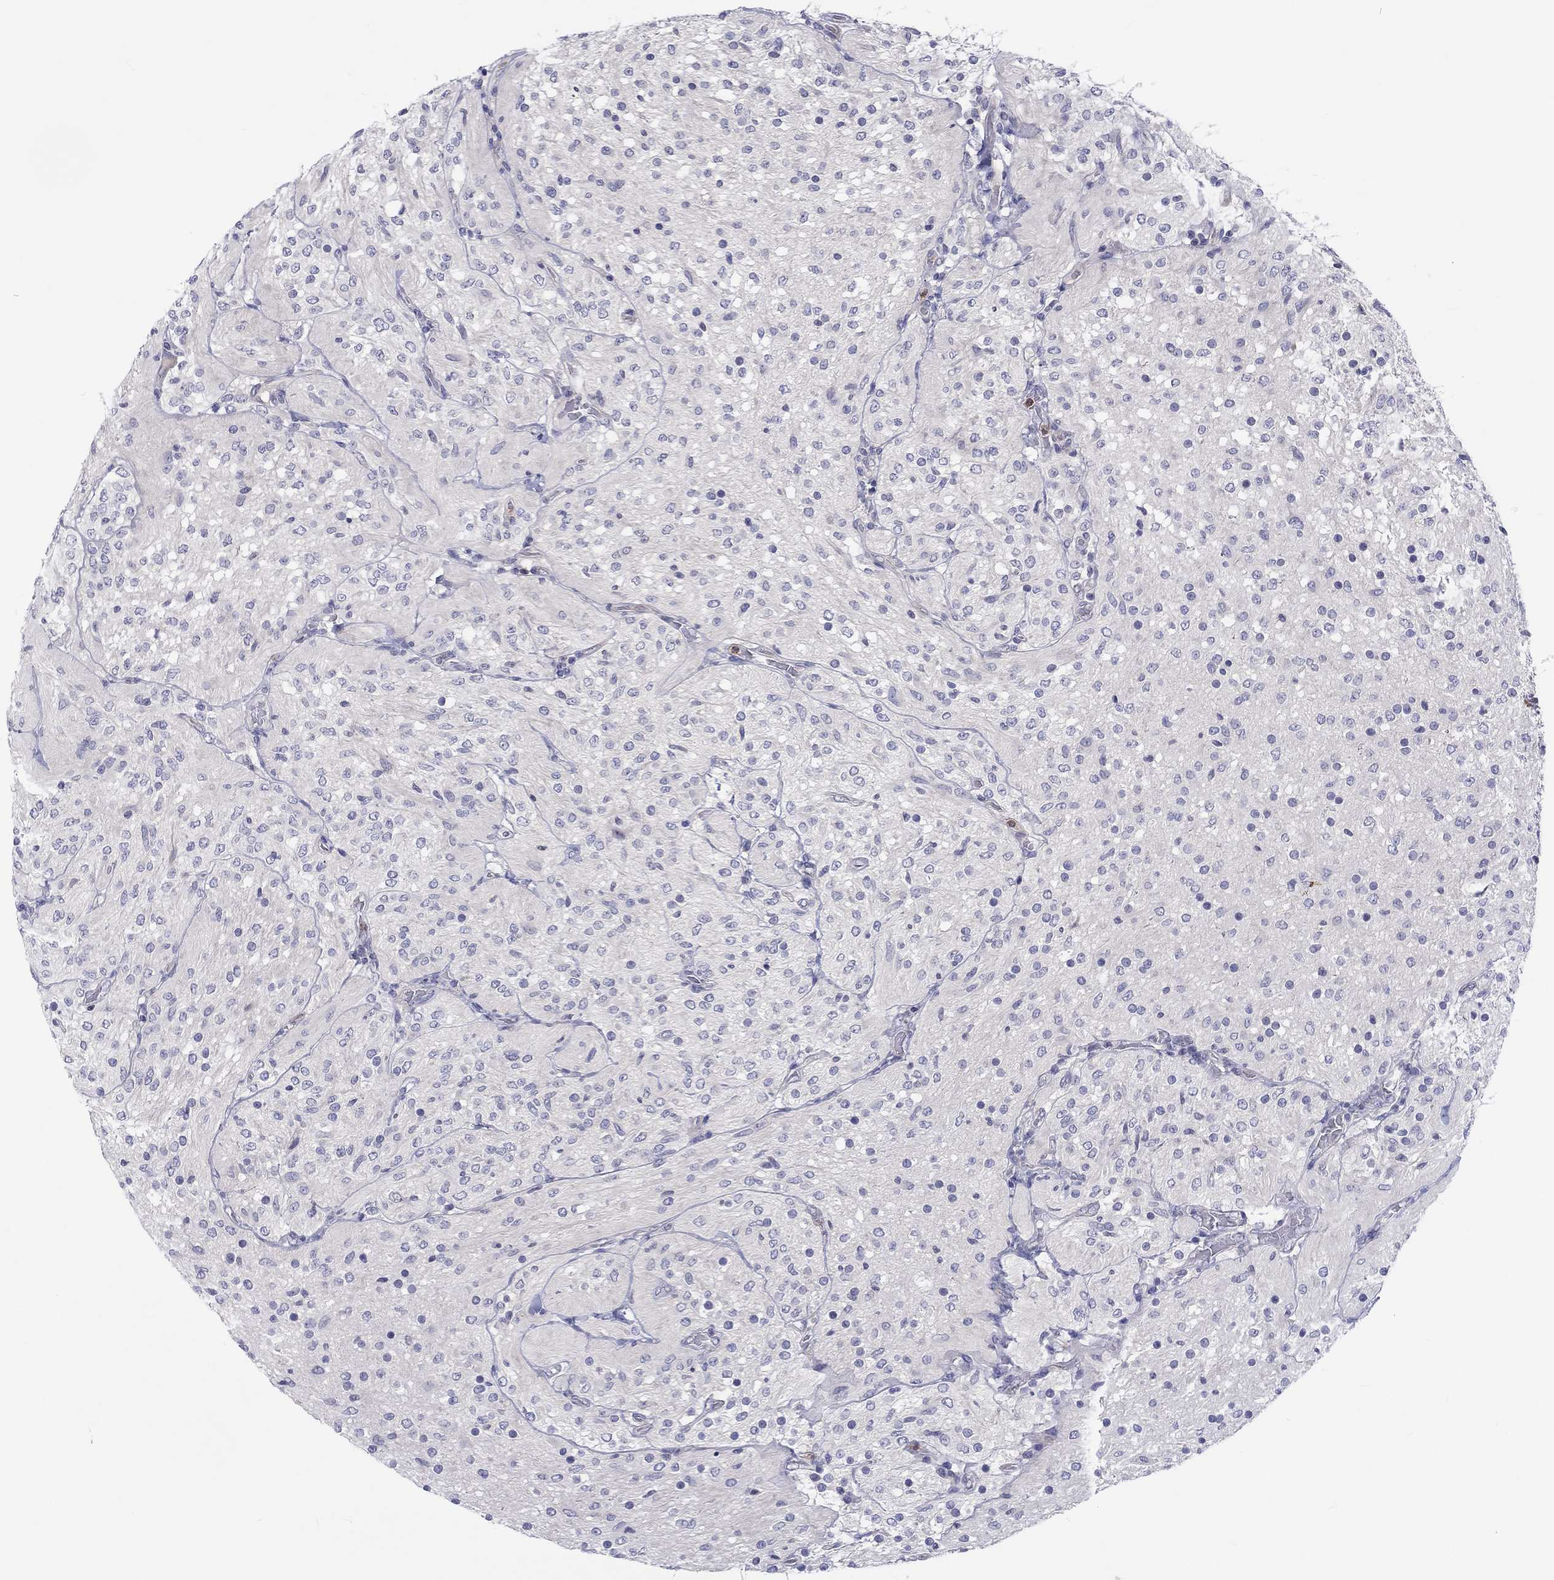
{"staining": {"intensity": "negative", "quantity": "none", "location": "none"}, "tissue": "glioma", "cell_type": "Tumor cells", "image_type": "cancer", "snomed": [{"axis": "morphology", "description": "Glioma, malignant, Low grade"}, {"axis": "topography", "description": "Brain"}], "caption": "High power microscopy histopathology image of an IHC photomicrograph of malignant low-grade glioma, revealing no significant expression in tumor cells. (Brightfield microscopy of DAB (3,3'-diaminobenzidine) immunohistochemistry at high magnification).", "gene": "ABCG4", "patient": {"sex": "male", "age": 3}}